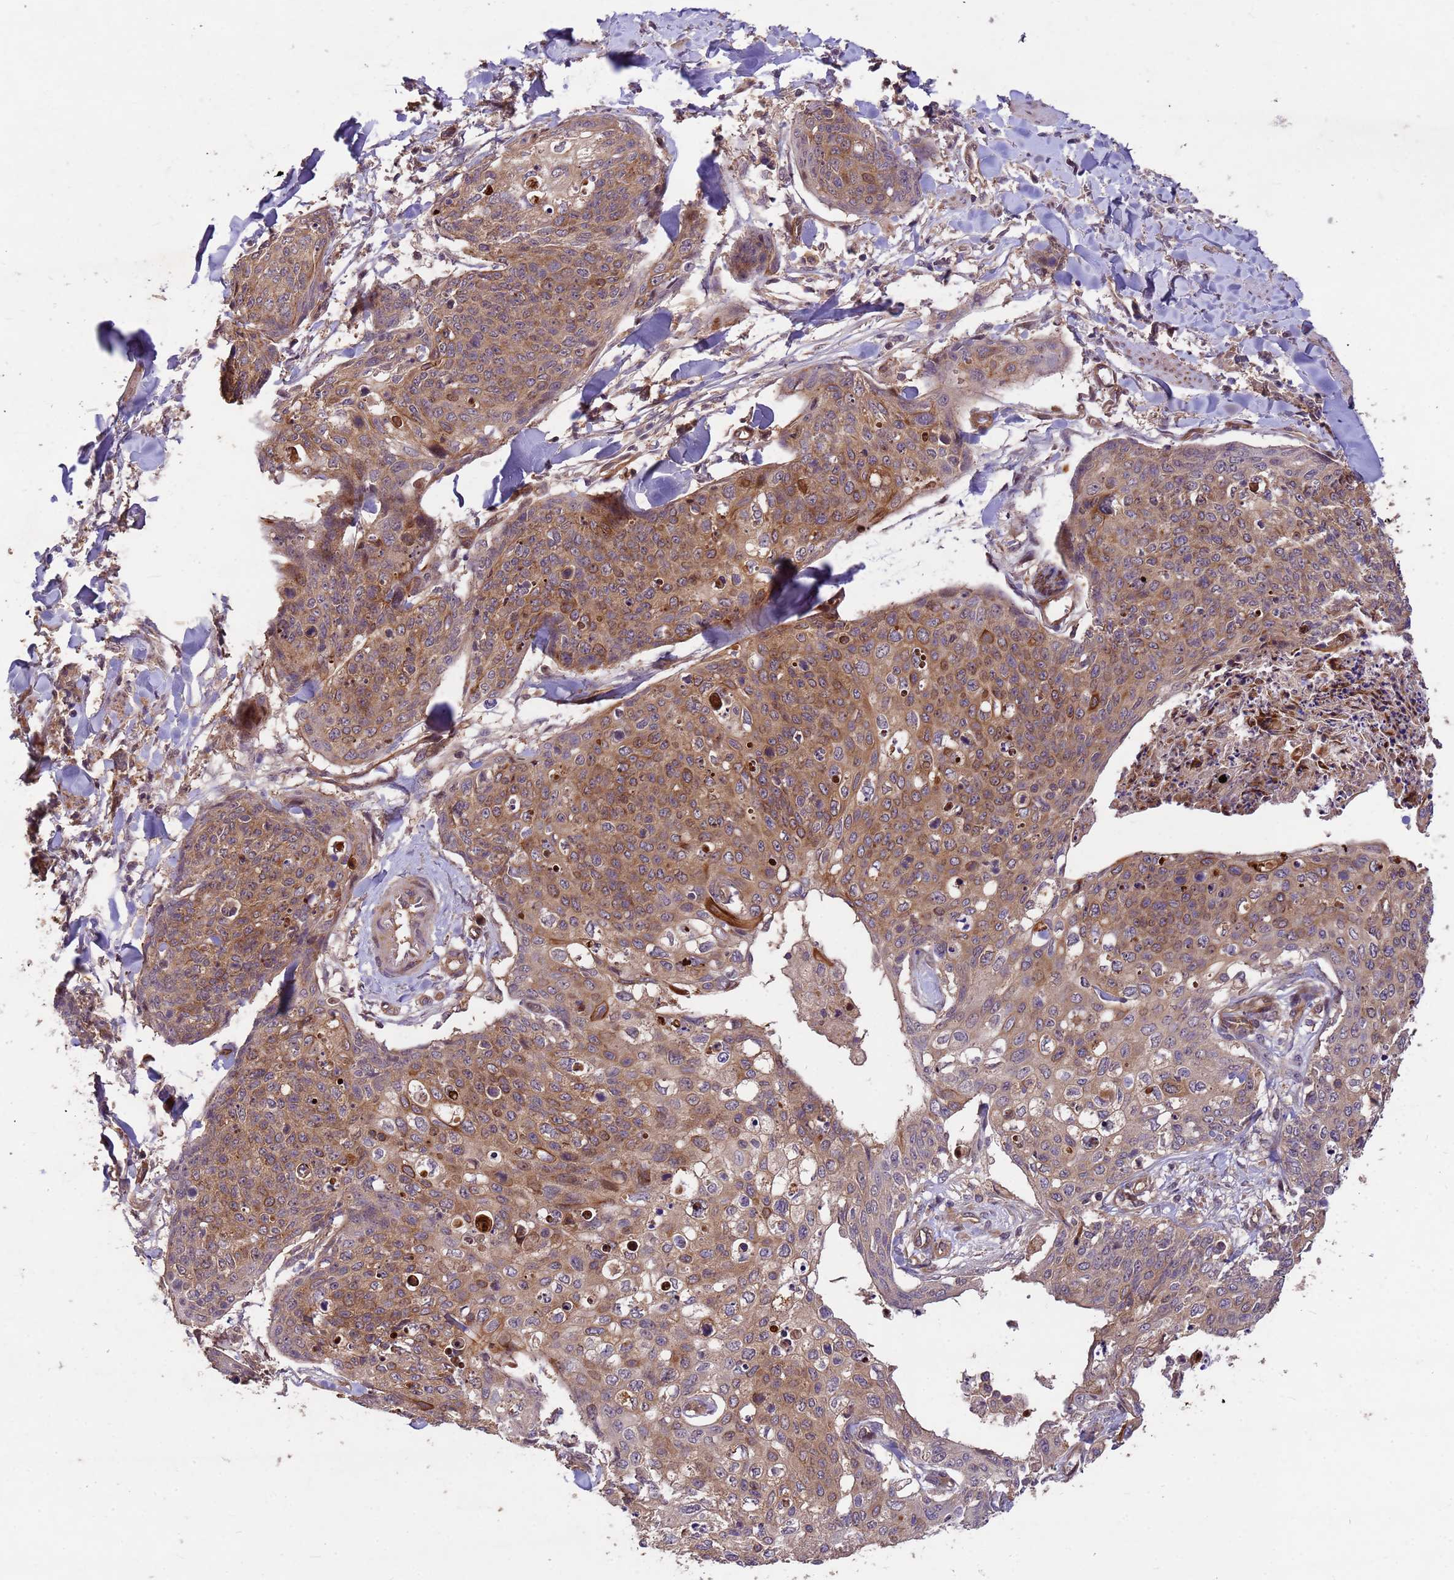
{"staining": {"intensity": "moderate", "quantity": ">75%", "location": "cytoplasmic/membranous"}, "tissue": "skin cancer", "cell_type": "Tumor cells", "image_type": "cancer", "snomed": [{"axis": "morphology", "description": "Squamous cell carcinoma, NOS"}, {"axis": "topography", "description": "Skin"}, {"axis": "topography", "description": "Vulva"}], "caption": "Immunohistochemical staining of skin cancer reveals medium levels of moderate cytoplasmic/membranous positivity in approximately >75% of tumor cells.", "gene": "PPP2CB", "patient": {"sex": "female", "age": 85}}